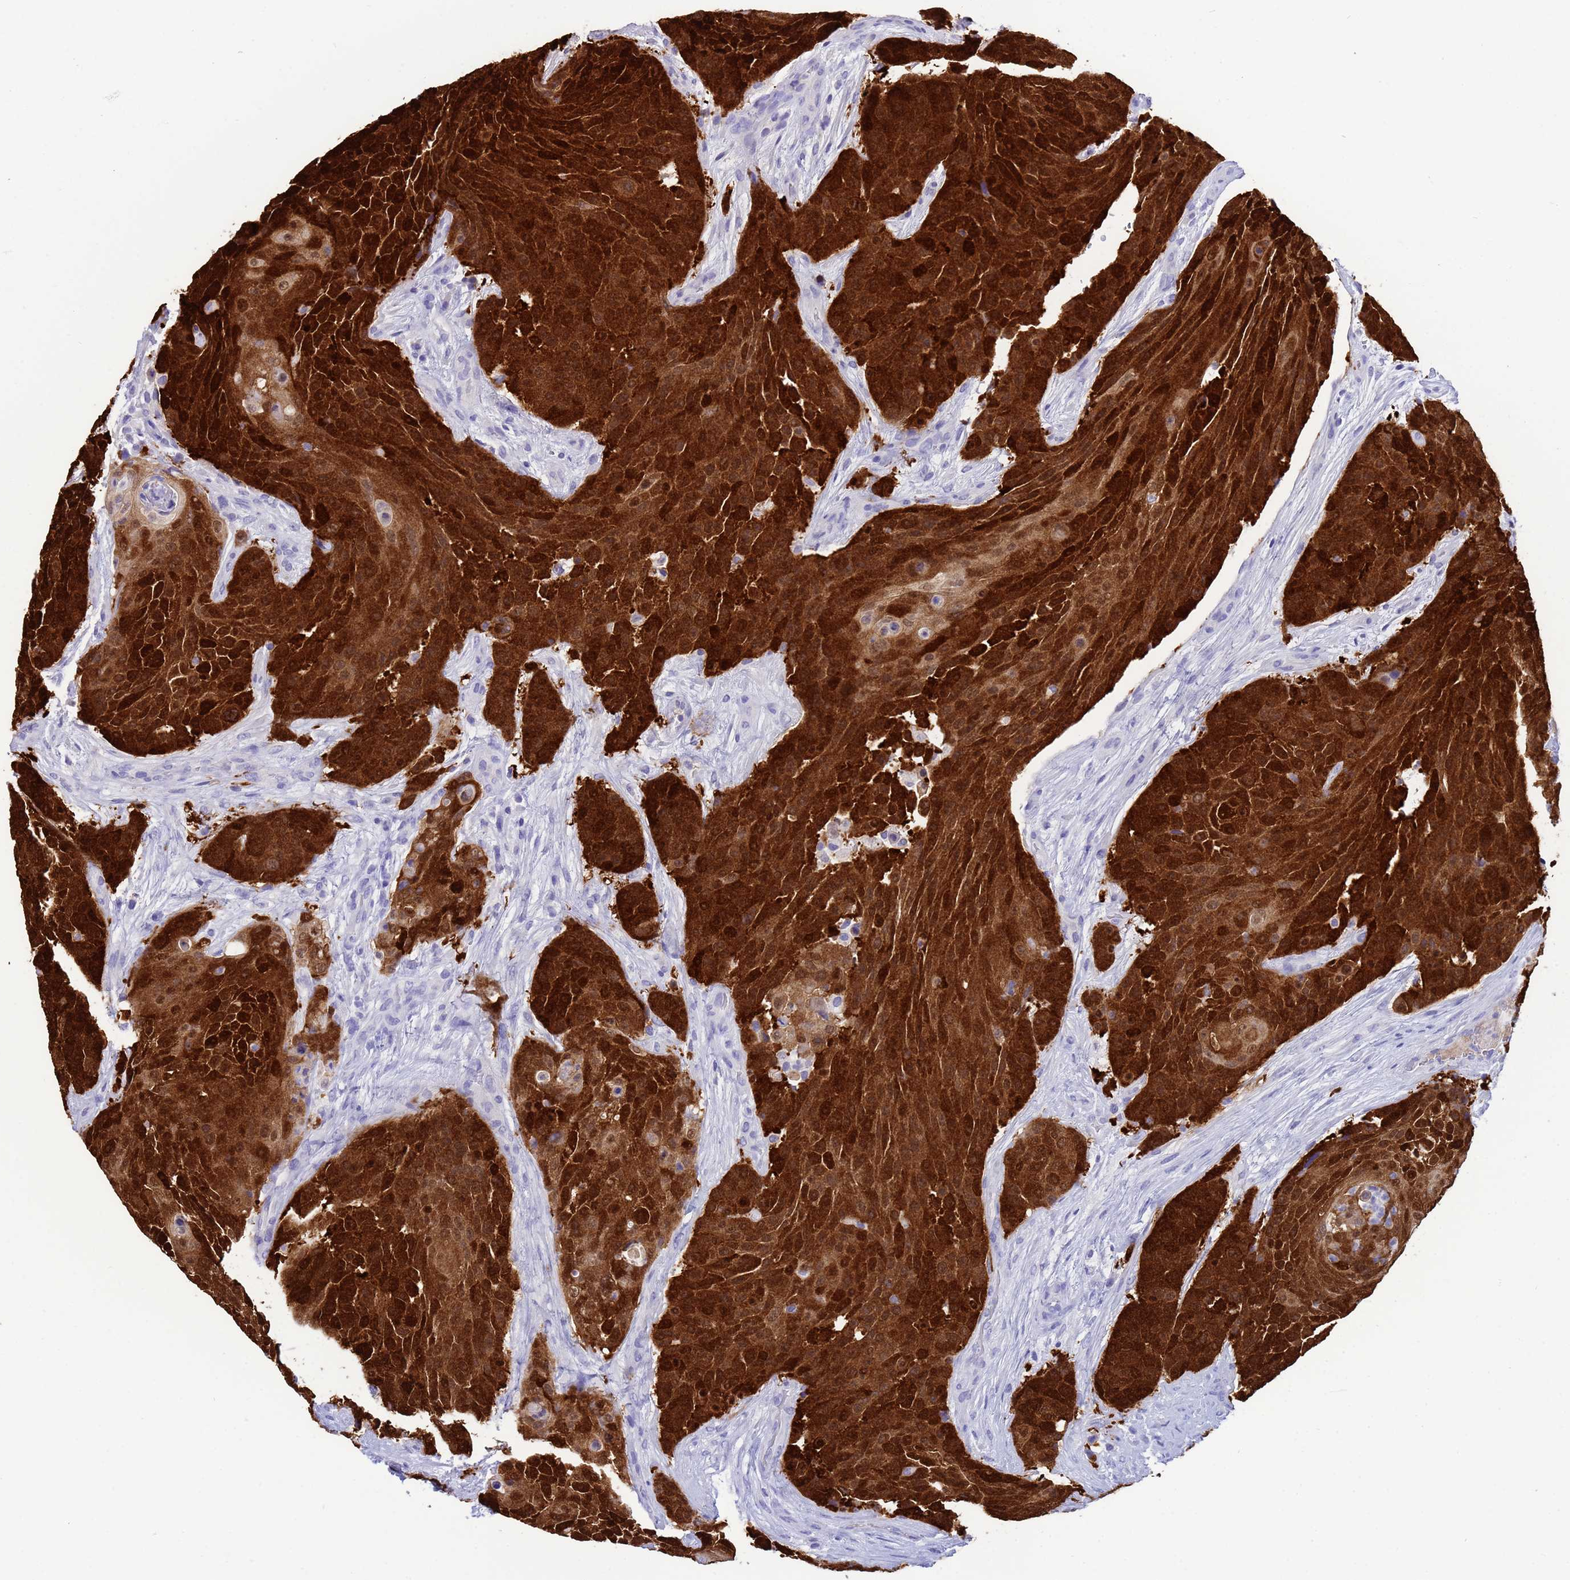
{"staining": {"intensity": "strong", "quantity": ">75%", "location": "cytoplasmic/membranous,nuclear"}, "tissue": "urothelial cancer", "cell_type": "Tumor cells", "image_type": "cancer", "snomed": [{"axis": "morphology", "description": "Urothelial carcinoma, High grade"}, {"axis": "topography", "description": "Urinary bladder"}], "caption": "Immunohistochemical staining of human urothelial carcinoma (high-grade) displays strong cytoplasmic/membranous and nuclear protein expression in approximately >75% of tumor cells. (brown staining indicates protein expression, while blue staining denotes nuclei).", "gene": "AKR1C2", "patient": {"sex": "female", "age": 63}}